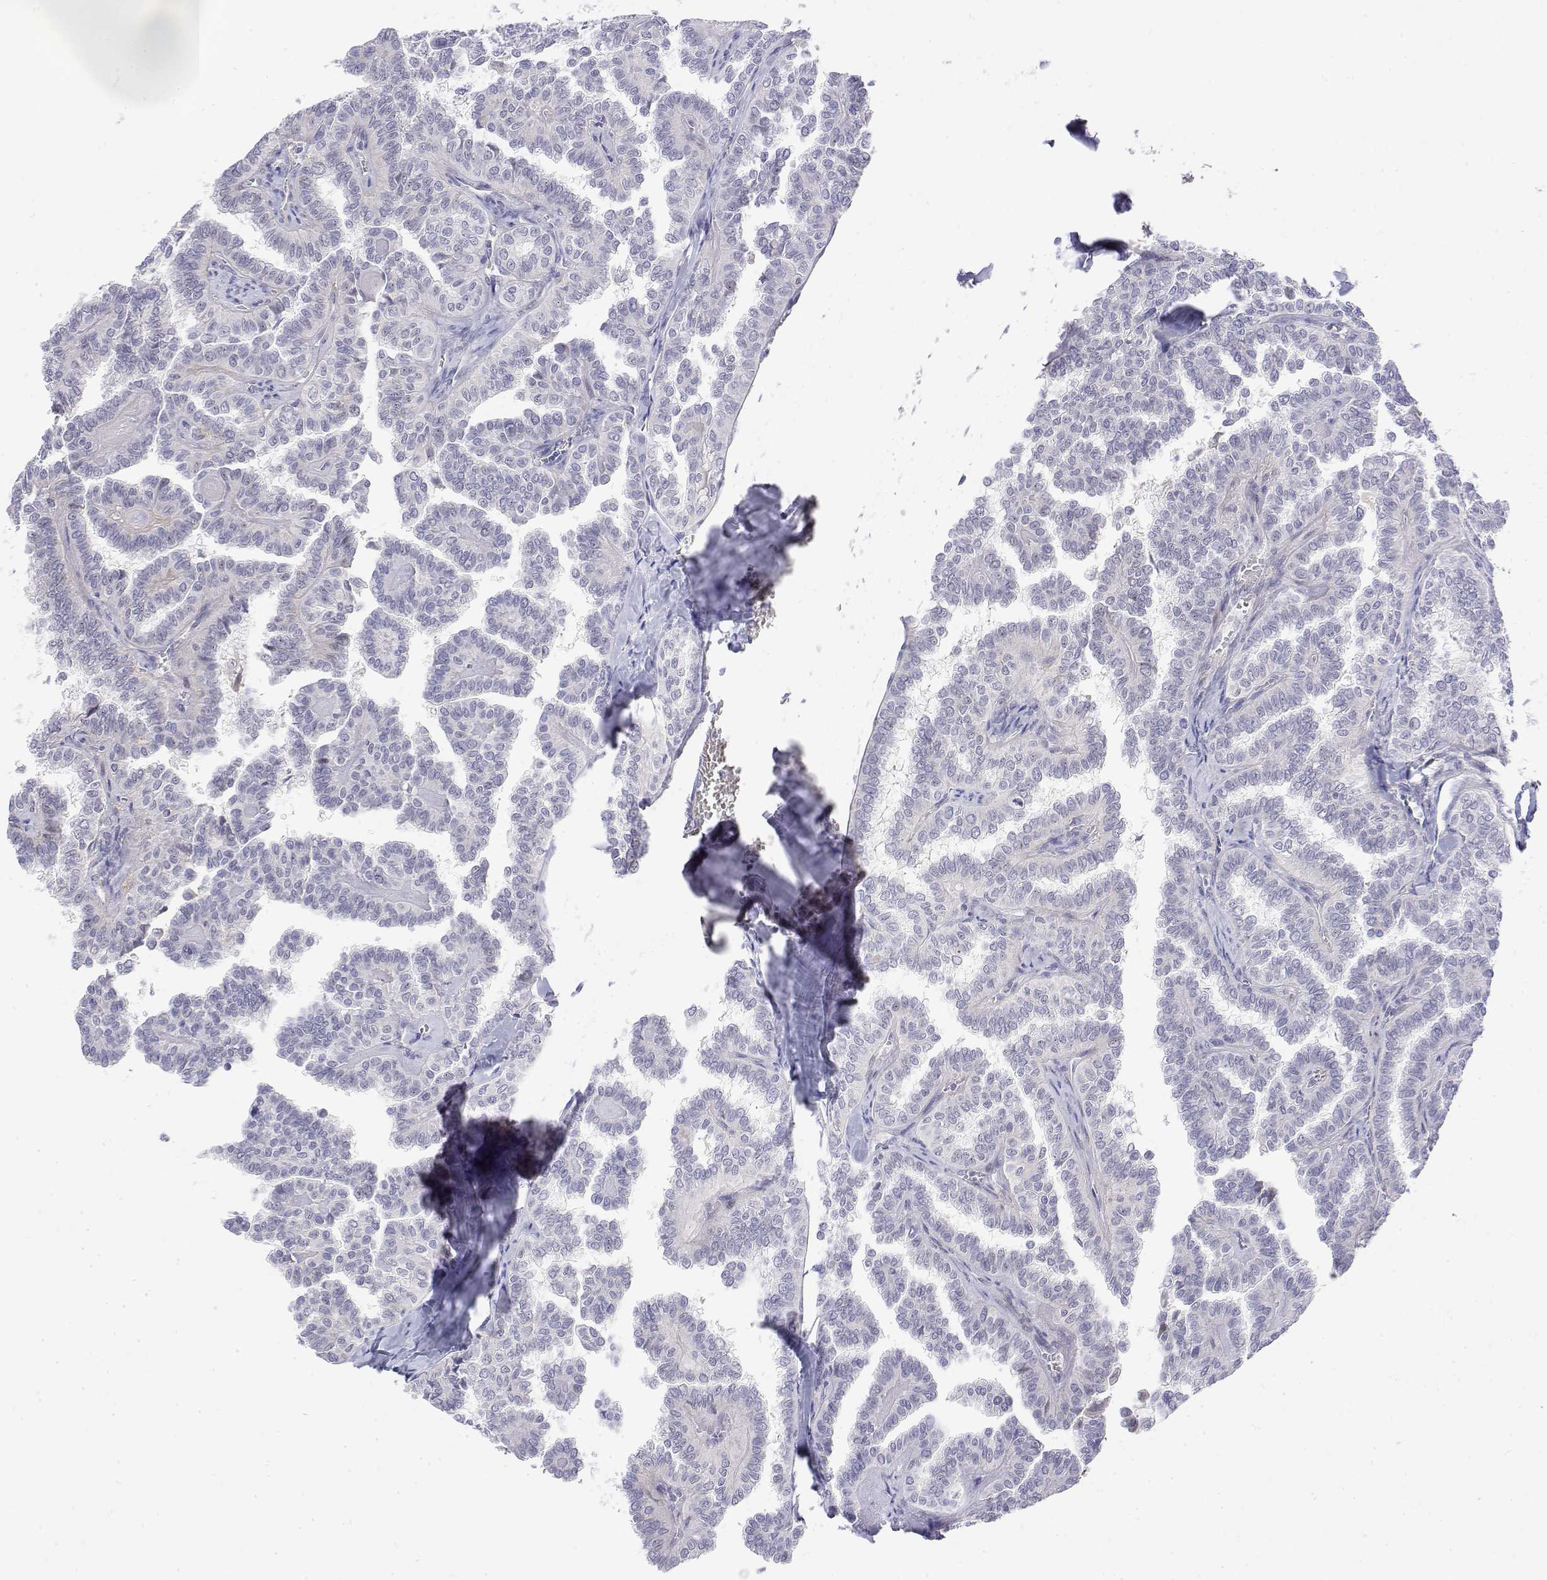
{"staining": {"intensity": "negative", "quantity": "none", "location": "none"}, "tissue": "thyroid cancer", "cell_type": "Tumor cells", "image_type": "cancer", "snomed": [{"axis": "morphology", "description": "Papillary adenocarcinoma, NOS"}, {"axis": "topography", "description": "Thyroid gland"}], "caption": "A histopathology image of human thyroid cancer (papillary adenocarcinoma) is negative for staining in tumor cells.", "gene": "GGACT", "patient": {"sex": "female", "age": 41}}